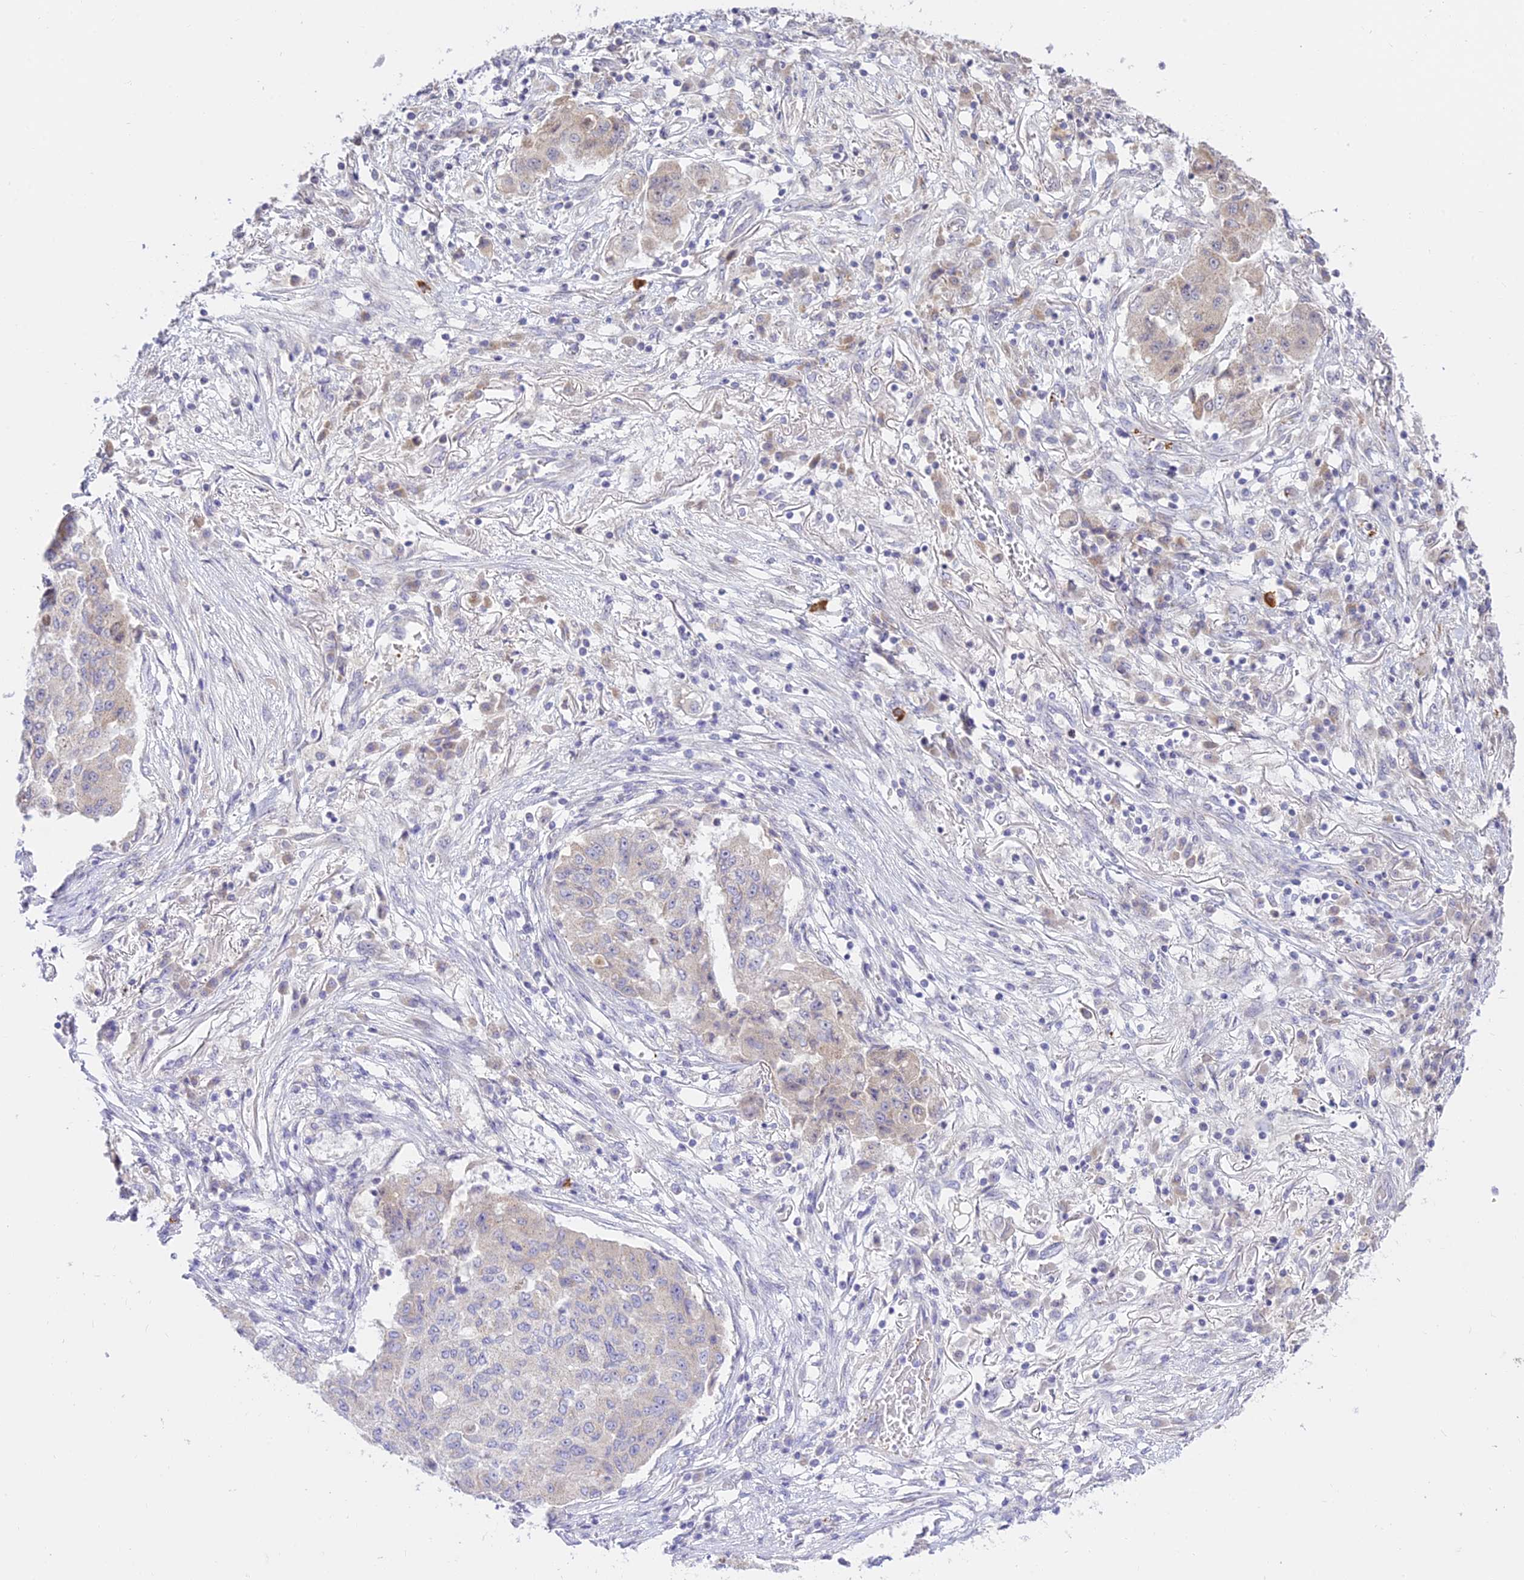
{"staining": {"intensity": "weak", "quantity": "<25%", "location": "cytoplasmic/membranous"}, "tissue": "lung cancer", "cell_type": "Tumor cells", "image_type": "cancer", "snomed": [{"axis": "morphology", "description": "Squamous cell carcinoma, NOS"}, {"axis": "topography", "description": "Lung"}], "caption": "High power microscopy histopathology image of an immunohistochemistry (IHC) histopathology image of lung cancer (squamous cell carcinoma), revealing no significant positivity in tumor cells.", "gene": "TMEM40", "patient": {"sex": "male", "age": 74}}